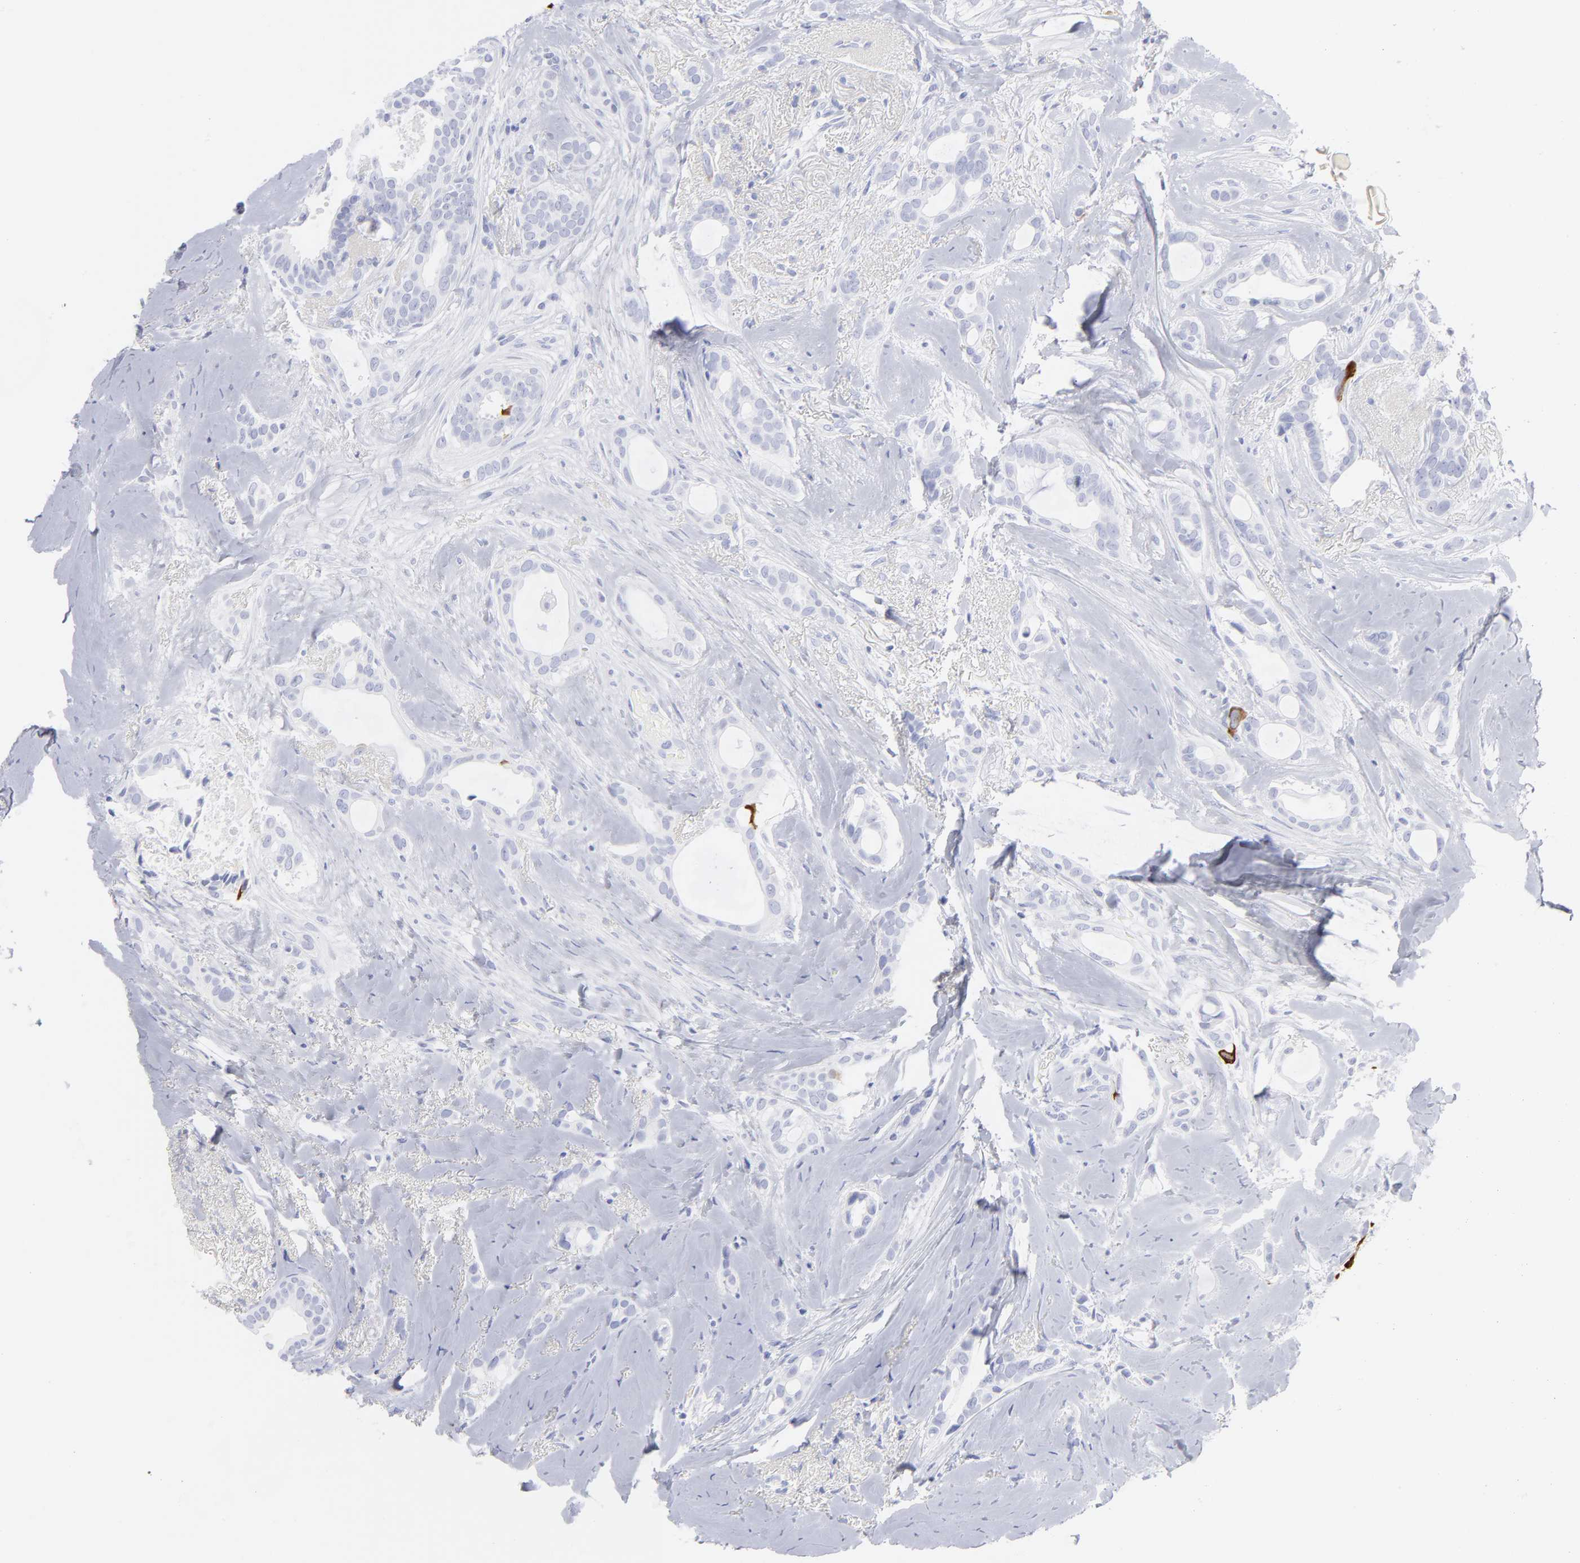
{"staining": {"intensity": "strong", "quantity": "<25%", "location": "cytoplasmic/membranous"}, "tissue": "breast cancer", "cell_type": "Tumor cells", "image_type": "cancer", "snomed": [{"axis": "morphology", "description": "Duct carcinoma"}, {"axis": "topography", "description": "Breast"}], "caption": "The histopathology image demonstrates staining of breast invasive ductal carcinoma, revealing strong cytoplasmic/membranous protein positivity (brown color) within tumor cells.", "gene": "CCNB1", "patient": {"sex": "female", "age": 54}}